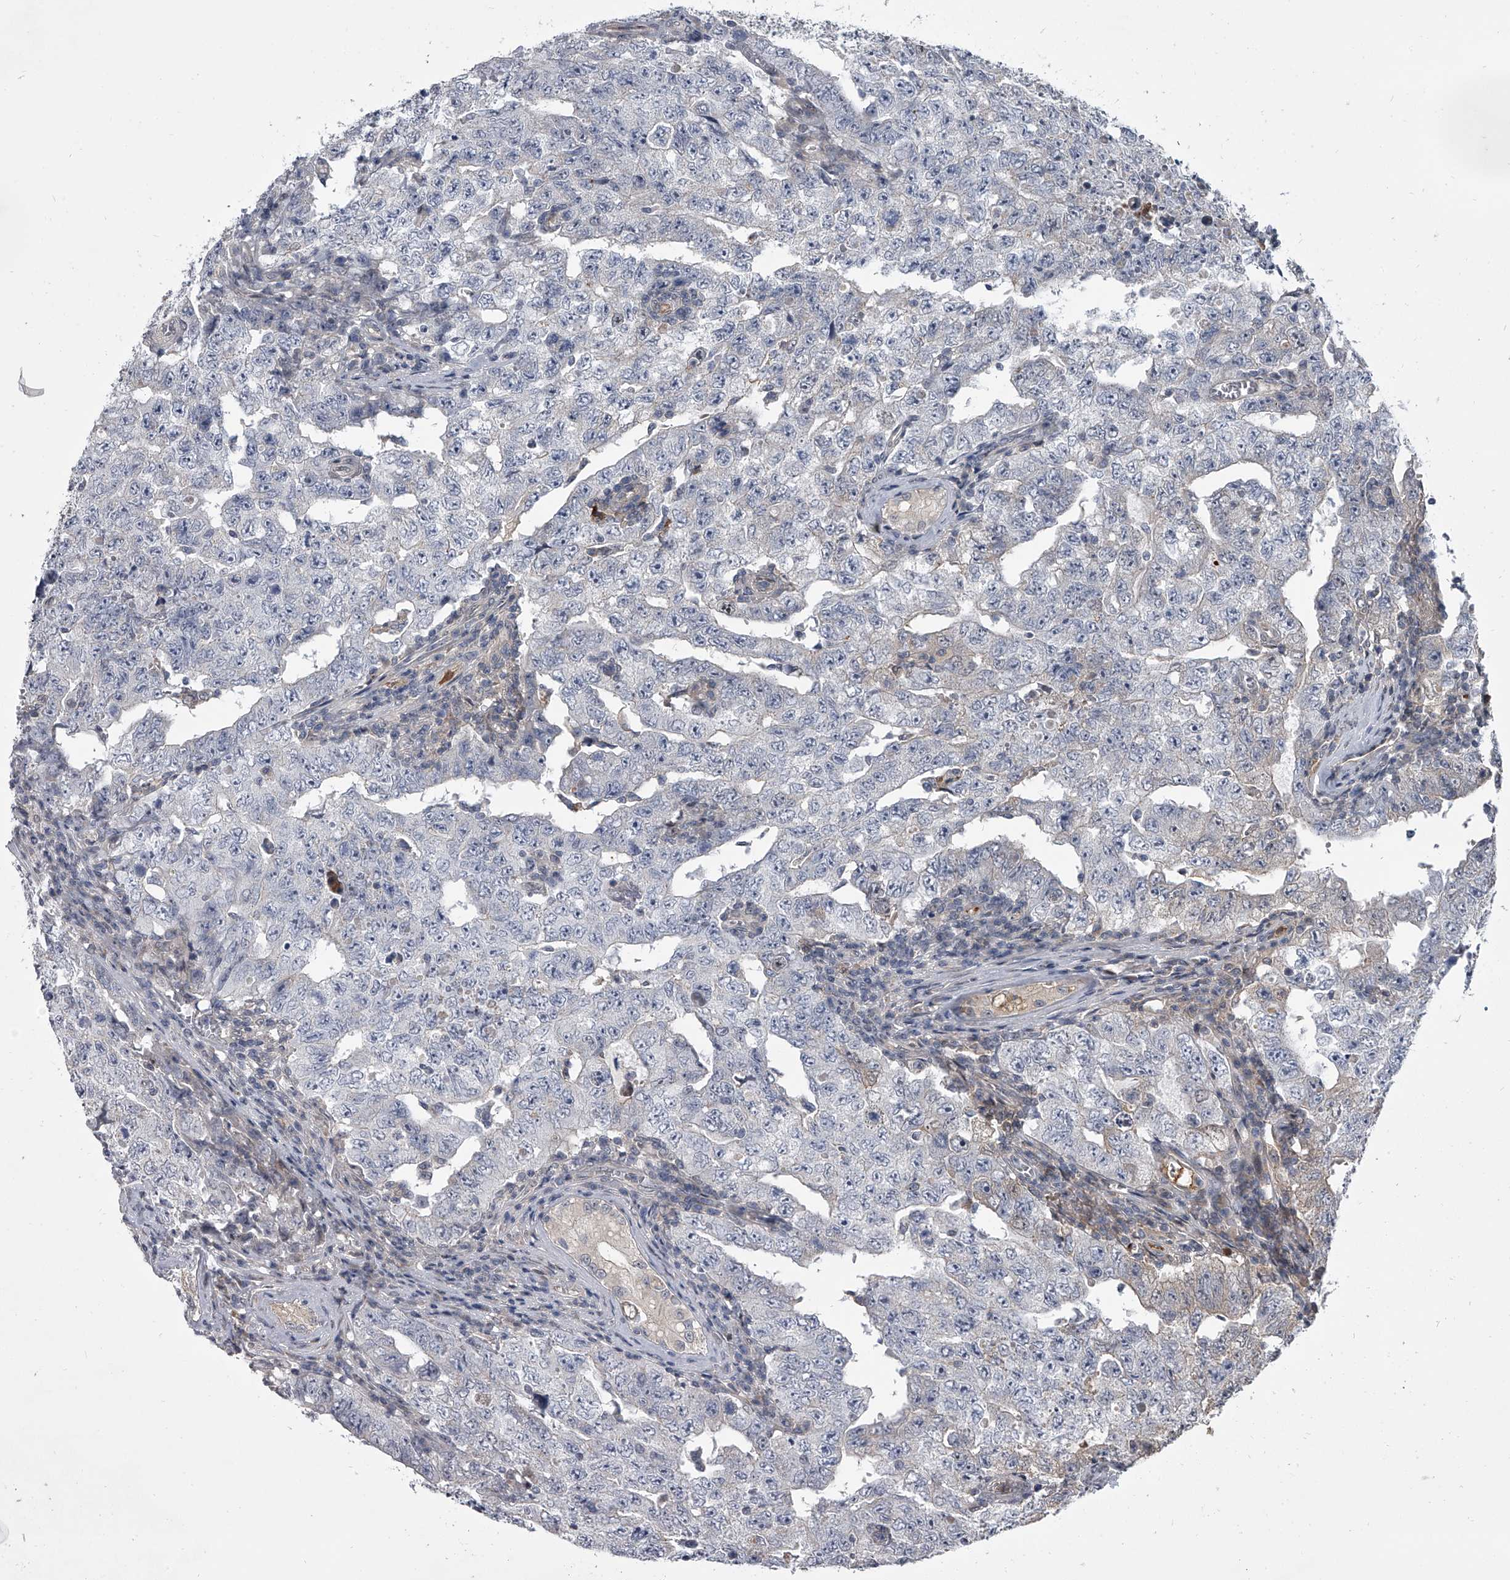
{"staining": {"intensity": "negative", "quantity": "none", "location": "none"}, "tissue": "testis cancer", "cell_type": "Tumor cells", "image_type": "cancer", "snomed": [{"axis": "morphology", "description": "Carcinoma, Embryonal, NOS"}, {"axis": "topography", "description": "Testis"}], "caption": "An image of embryonal carcinoma (testis) stained for a protein exhibits no brown staining in tumor cells.", "gene": "HEATR6", "patient": {"sex": "male", "age": 26}}